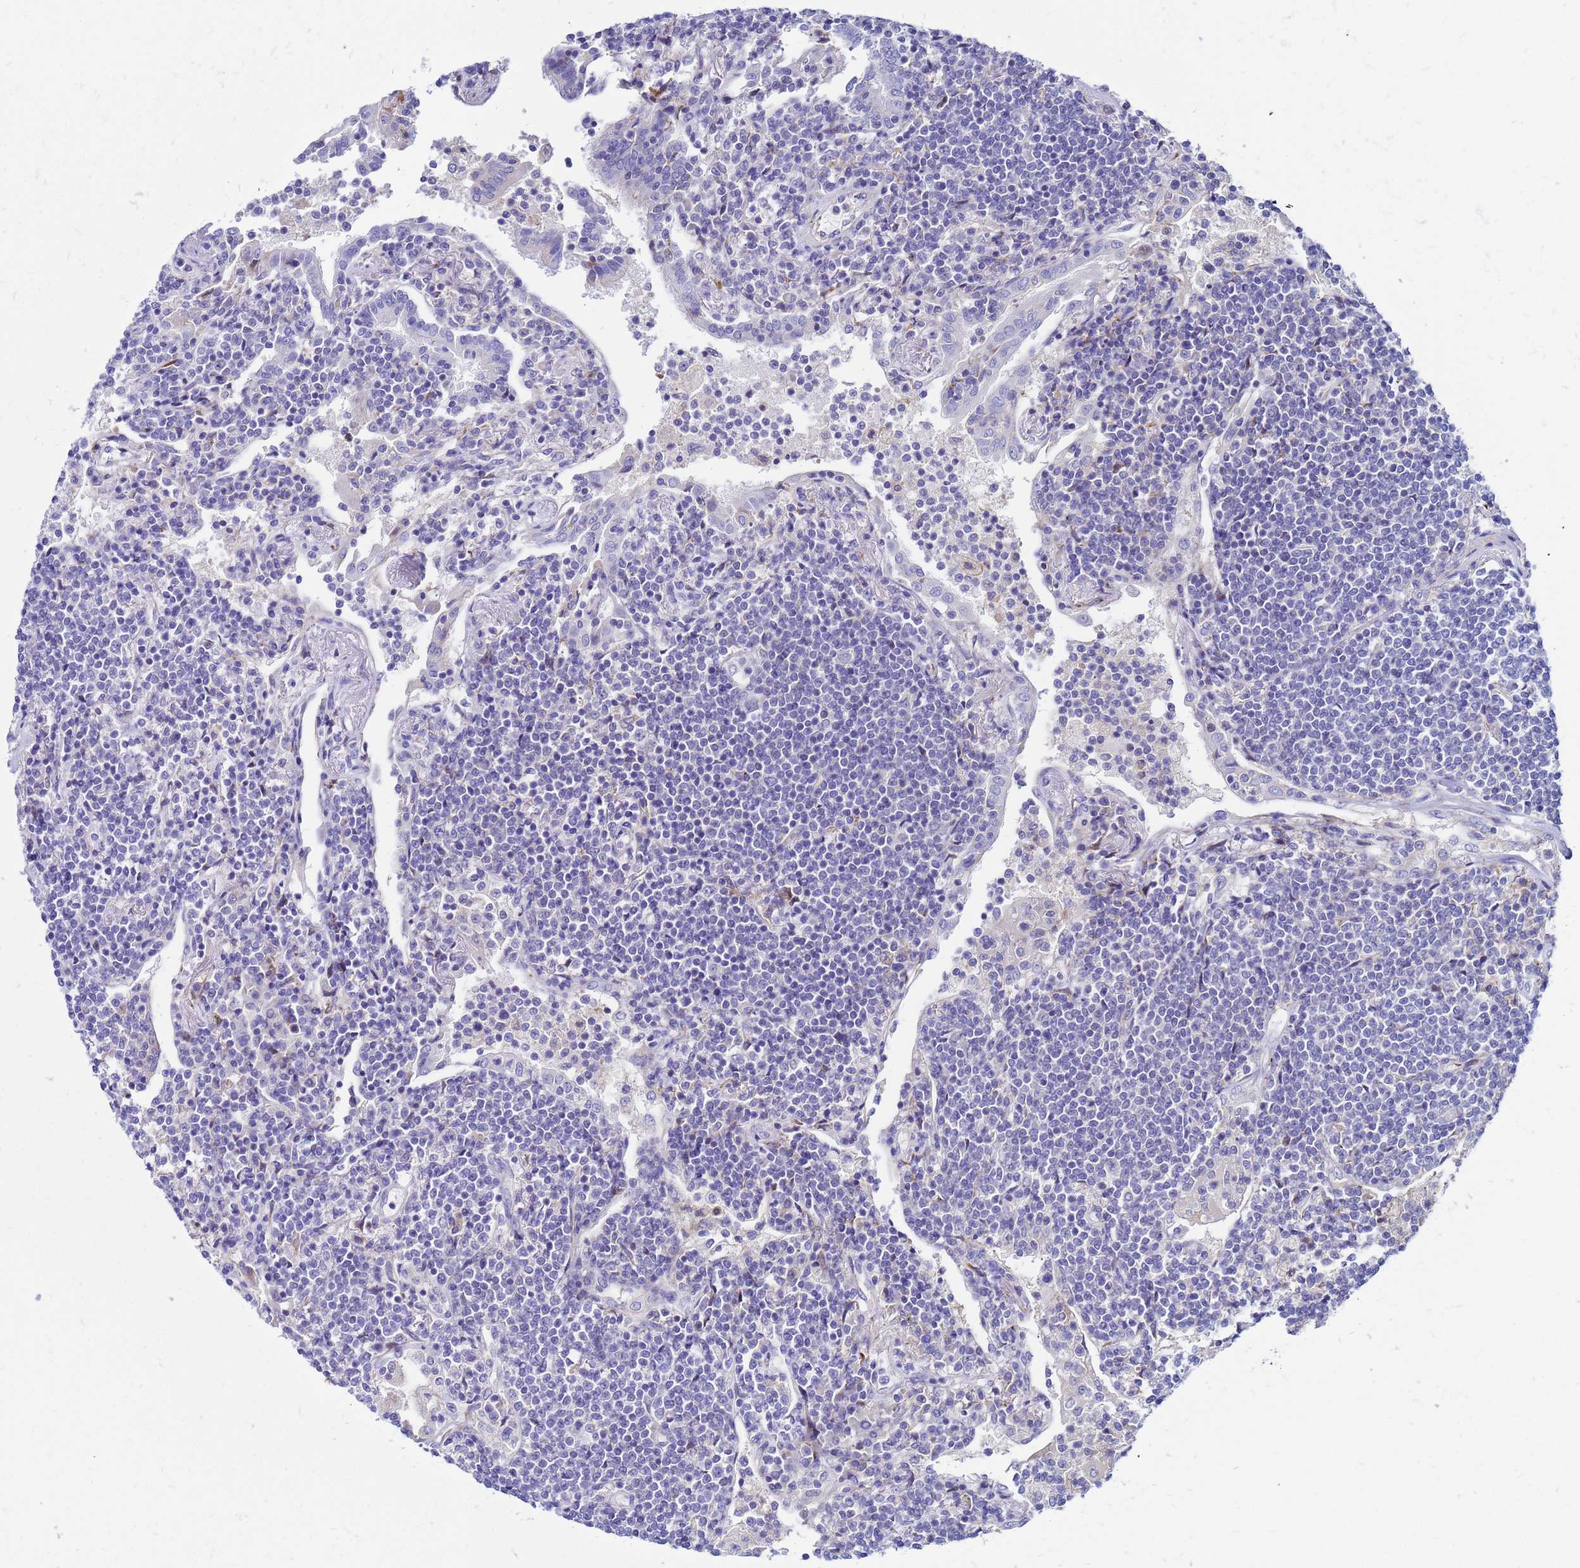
{"staining": {"intensity": "negative", "quantity": "none", "location": "none"}, "tissue": "lymphoma", "cell_type": "Tumor cells", "image_type": "cancer", "snomed": [{"axis": "morphology", "description": "Malignant lymphoma, non-Hodgkin's type, Low grade"}, {"axis": "topography", "description": "Lung"}], "caption": "A high-resolution micrograph shows immunohistochemistry staining of lymphoma, which demonstrates no significant positivity in tumor cells.", "gene": "FHIP1A", "patient": {"sex": "female", "age": 71}}